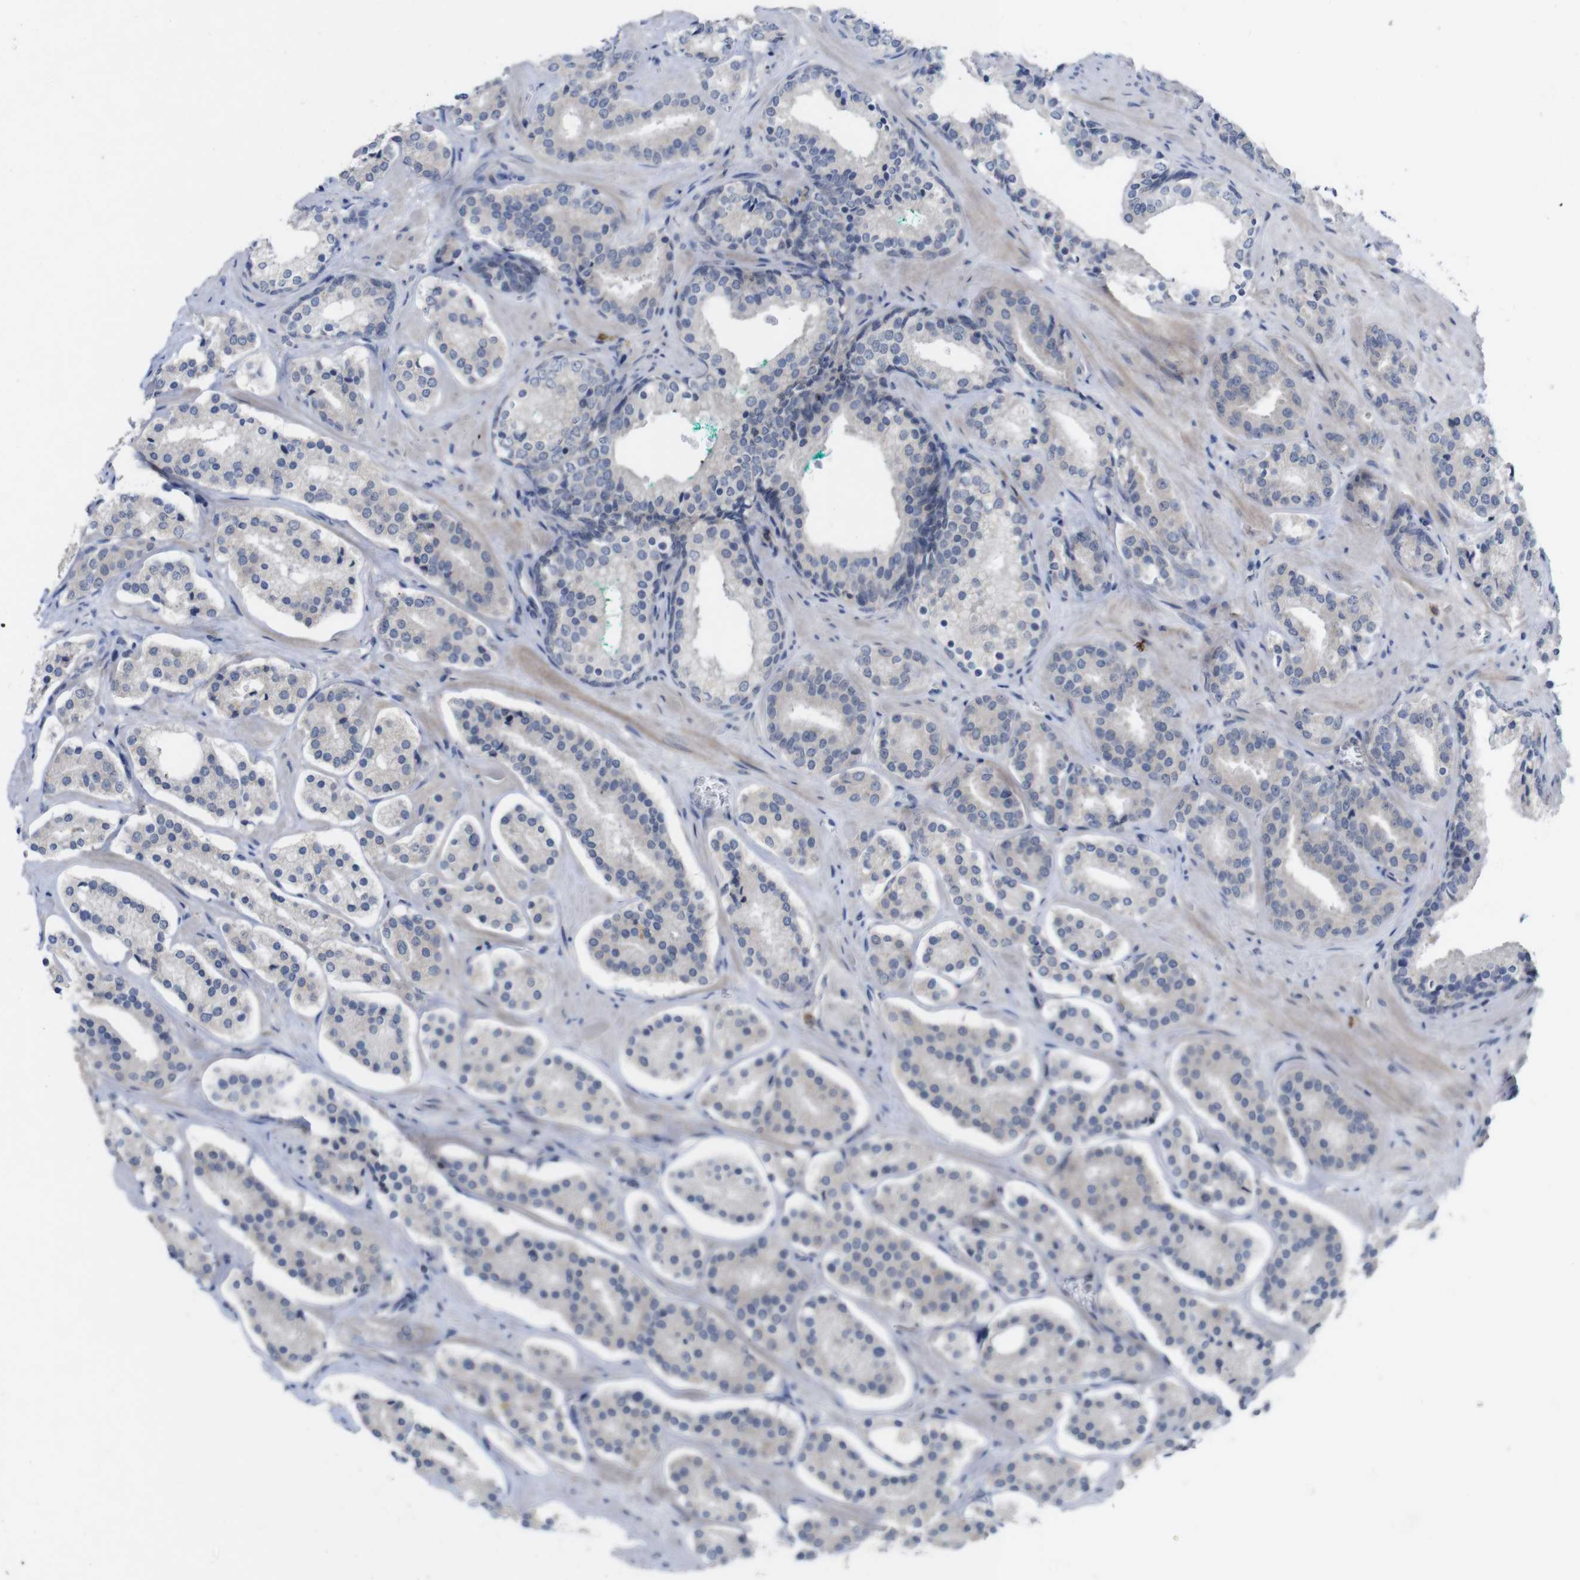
{"staining": {"intensity": "negative", "quantity": "none", "location": "none"}, "tissue": "prostate cancer", "cell_type": "Tumor cells", "image_type": "cancer", "snomed": [{"axis": "morphology", "description": "Adenocarcinoma, High grade"}, {"axis": "topography", "description": "Prostate"}], "caption": "IHC photomicrograph of human prostate cancer stained for a protein (brown), which demonstrates no expression in tumor cells.", "gene": "SLAMF7", "patient": {"sex": "male", "age": 60}}